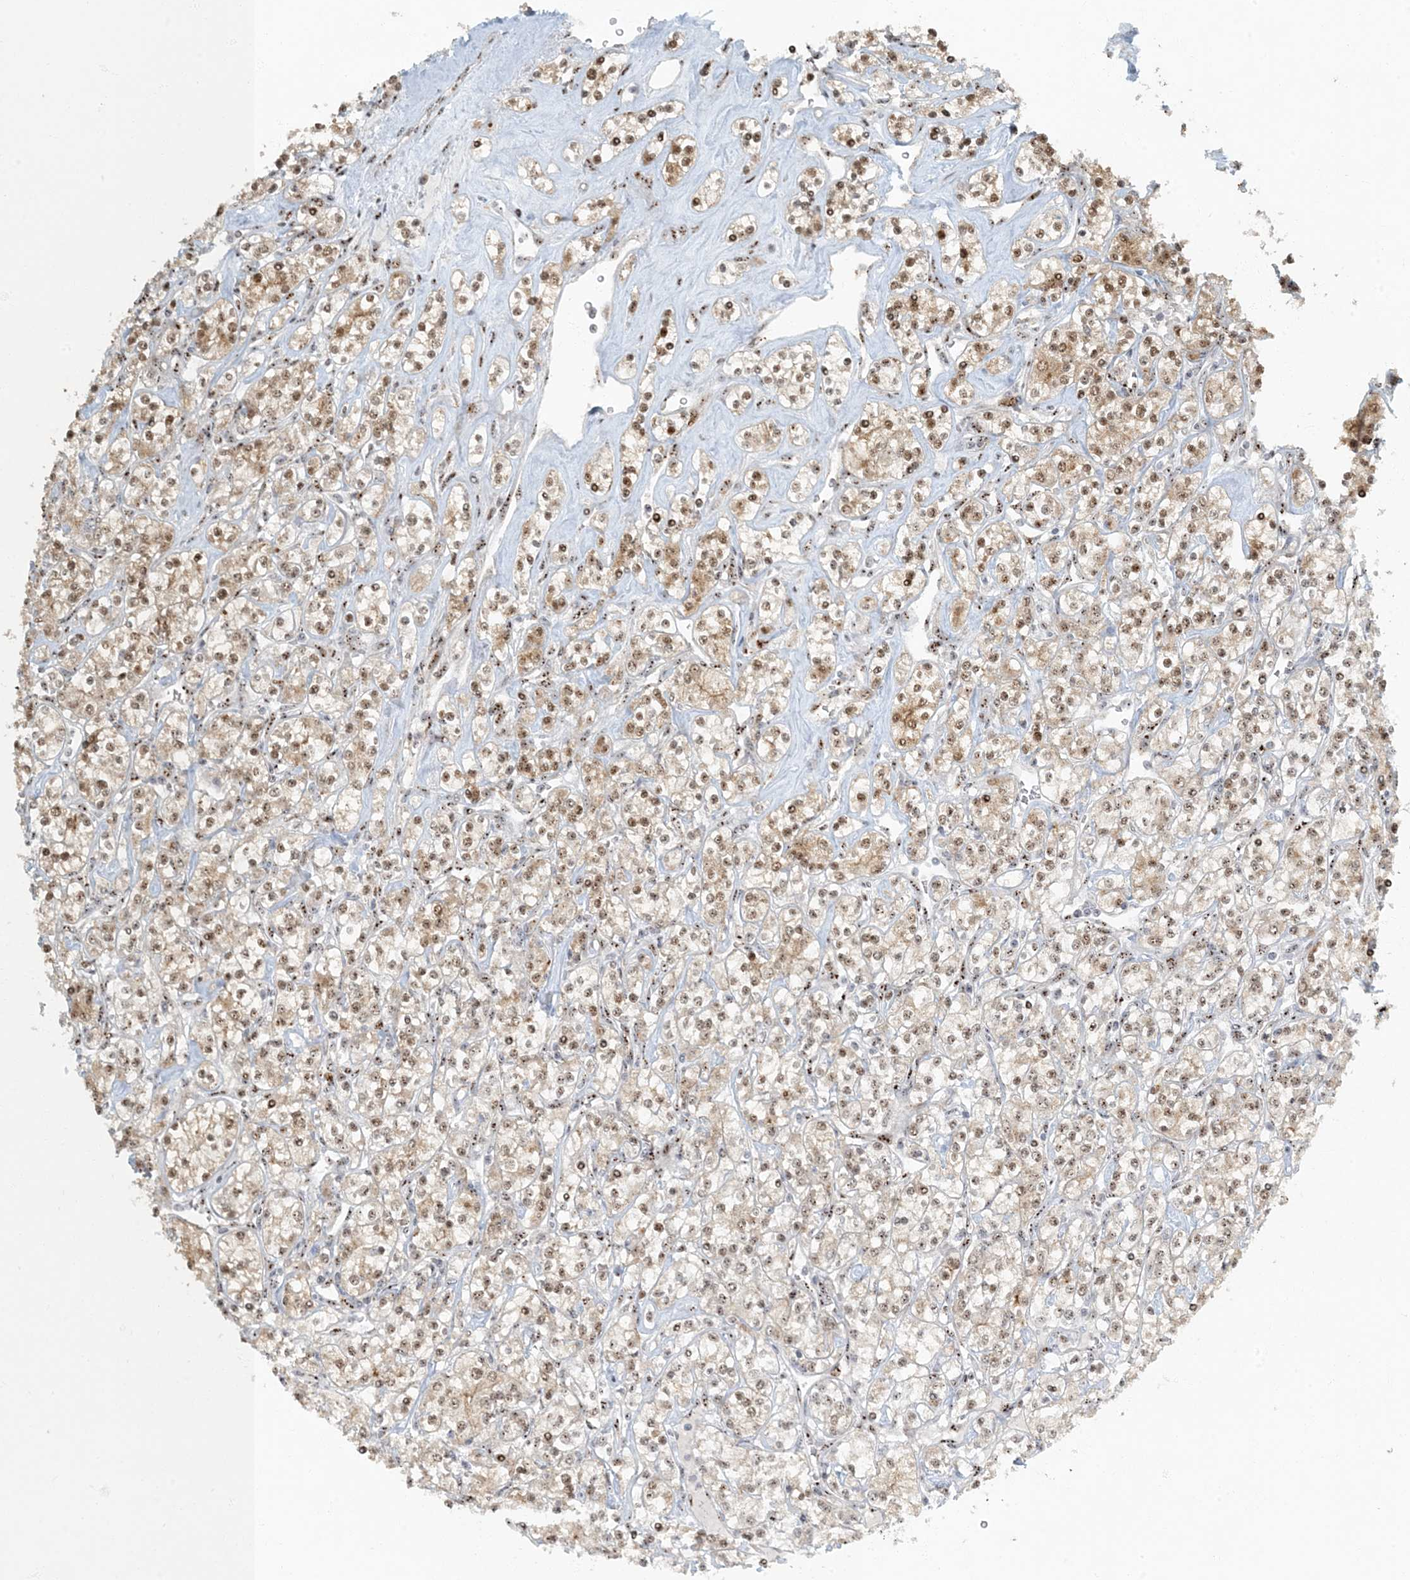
{"staining": {"intensity": "moderate", "quantity": ">75%", "location": "cytoplasmic/membranous,nuclear"}, "tissue": "renal cancer", "cell_type": "Tumor cells", "image_type": "cancer", "snomed": [{"axis": "morphology", "description": "Adenocarcinoma, NOS"}, {"axis": "topography", "description": "Kidney"}], "caption": "Human renal cancer stained for a protein (brown) demonstrates moderate cytoplasmic/membranous and nuclear positive expression in about >75% of tumor cells.", "gene": "MBD1", "patient": {"sex": "male", "age": 77}}